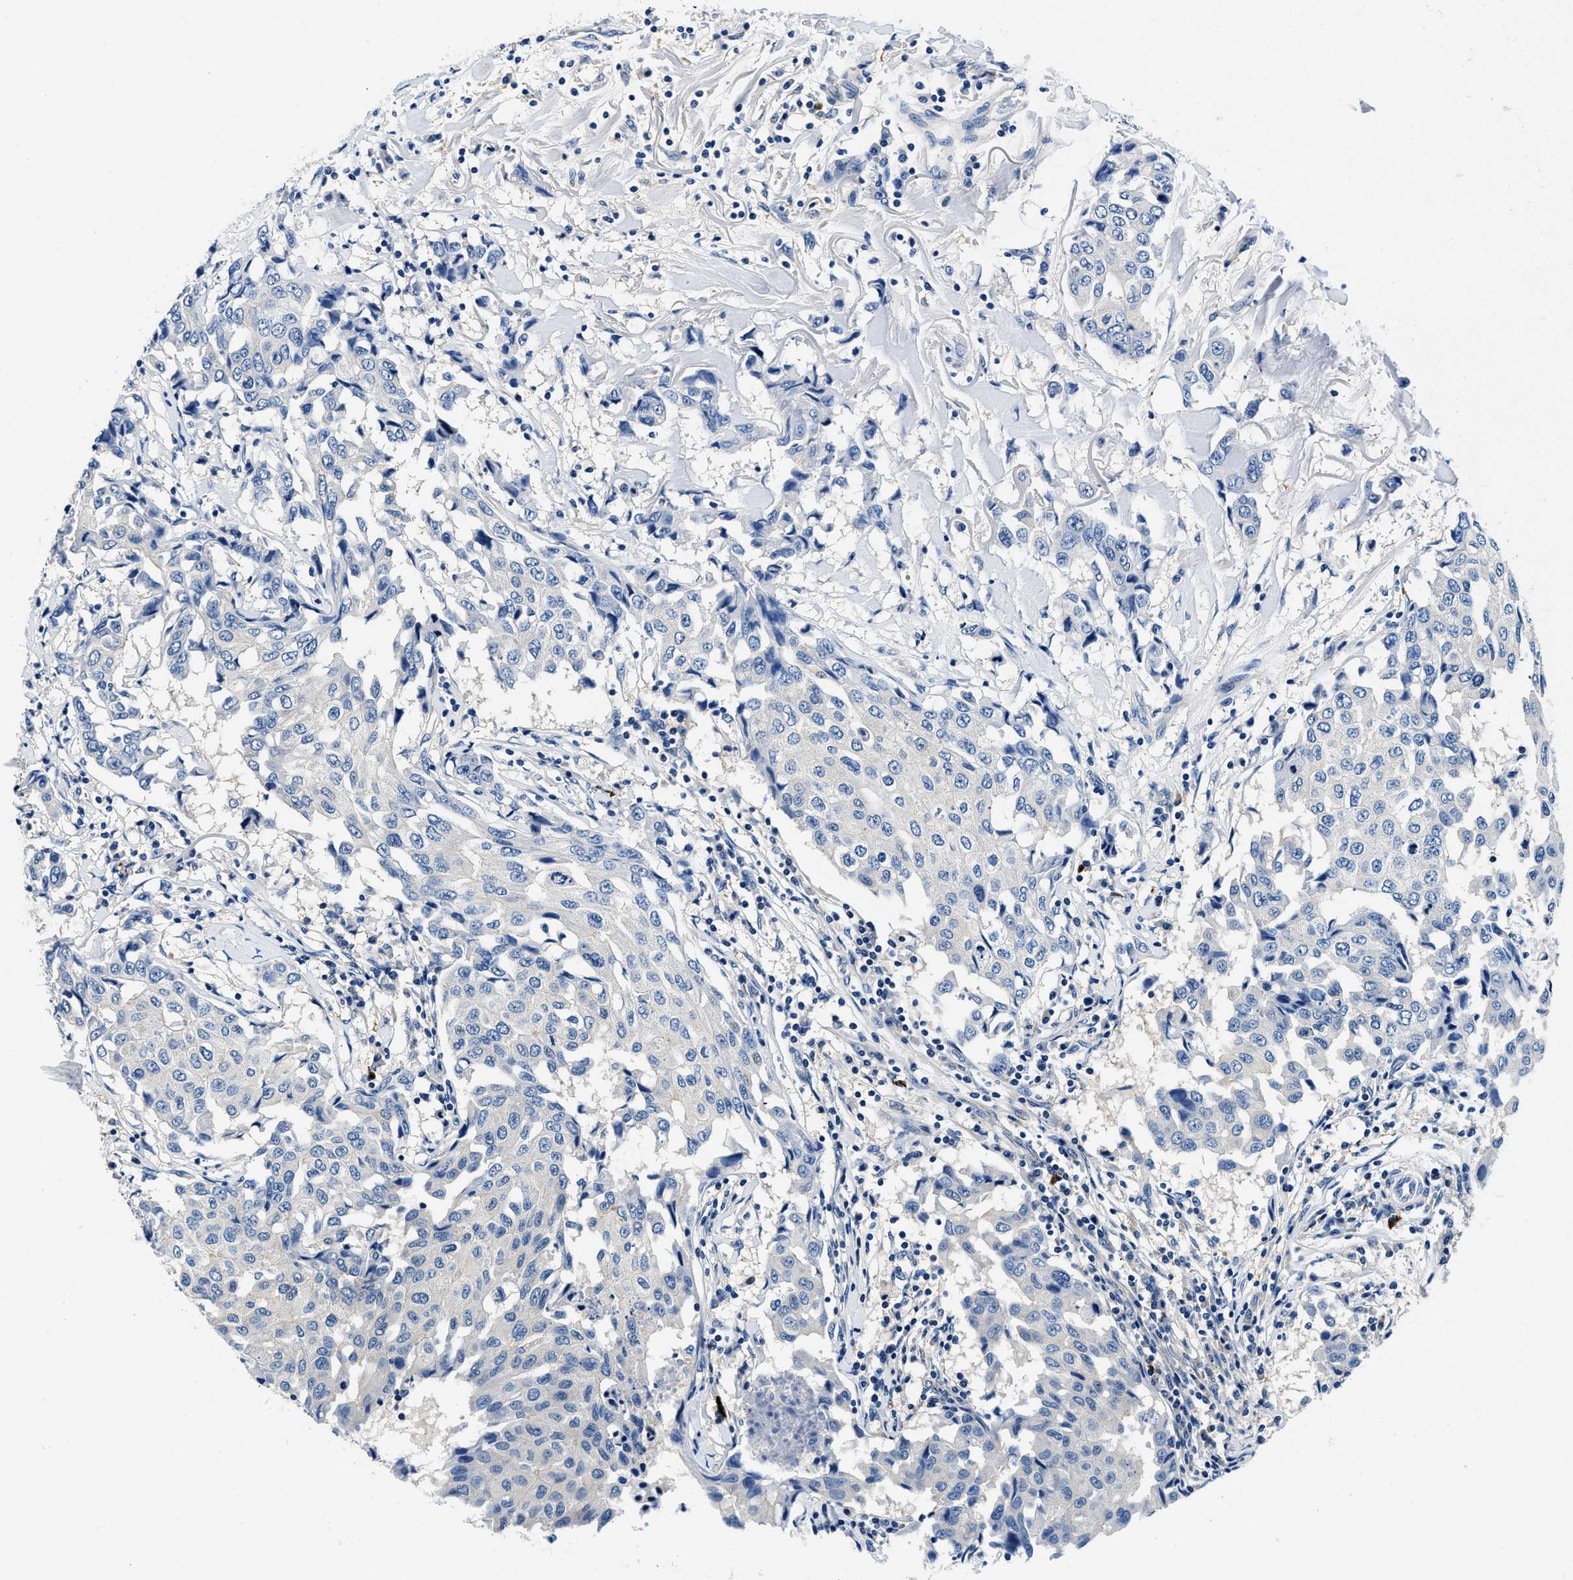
{"staining": {"intensity": "negative", "quantity": "none", "location": "none"}, "tissue": "breast cancer", "cell_type": "Tumor cells", "image_type": "cancer", "snomed": [{"axis": "morphology", "description": "Duct carcinoma"}, {"axis": "topography", "description": "Breast"}], "caption": "High magnification brightfield microscopy of breast cancer (invasive ductal carcinoma) stained with DAB (3,3'-diaminobenzidine) (brown) and counterstained with hematoxylin (blue): tumor cells show no significant staining.", "gene": "ZFAND3", "patient": {"sex": "female", "age": 80}}